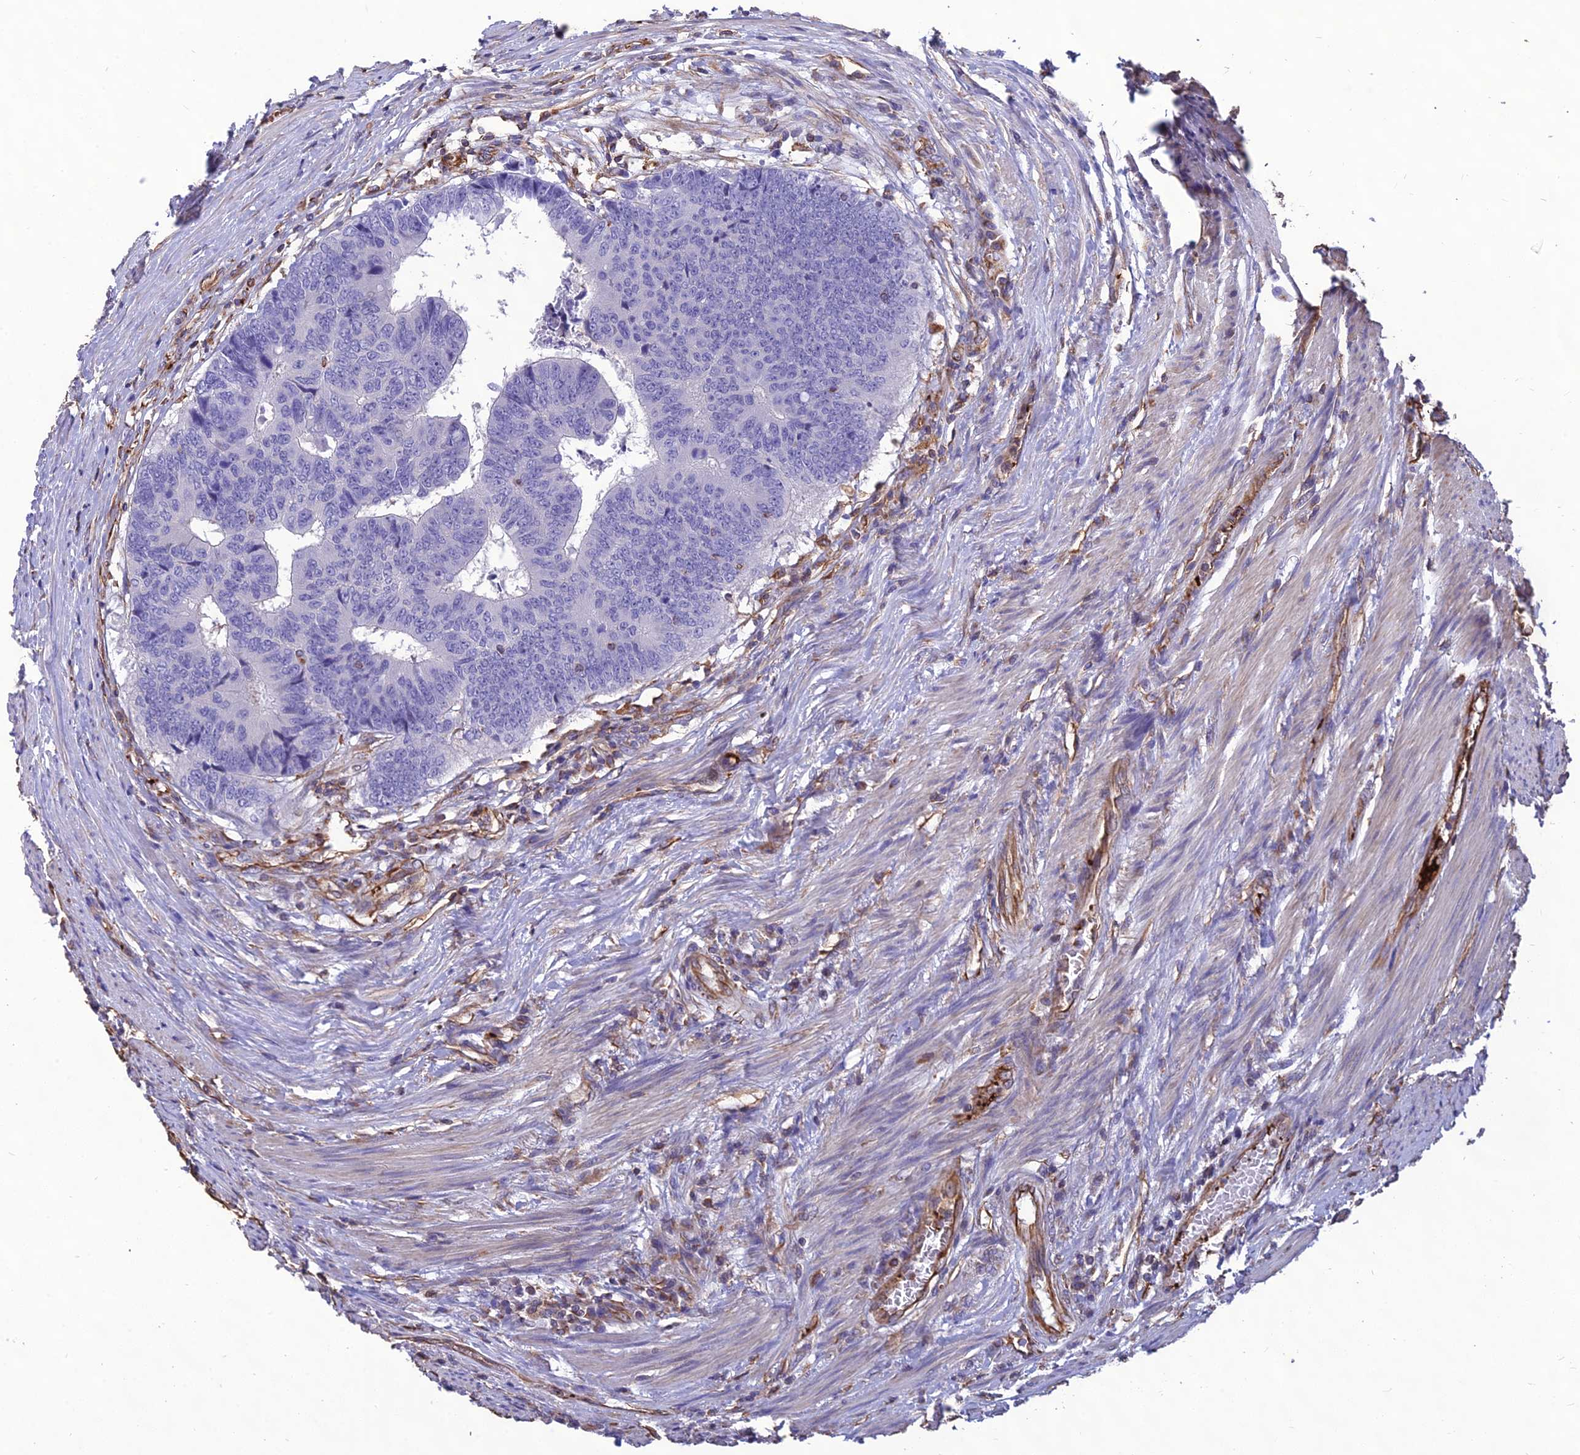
{"staining": {"intensity": "negative", "quantity": "none", "location": "none"}, "tissue": "colorectal cancer", "cell_type": "Tumor cells", "image_type": "cancer", "snomed": [{"axis": "morphology", "description": "Adenocarcinoma, NOS"}, {"axis": "topography", "description": "Rectum"}], "caption": "DAB (3,3'-diaminobenzidine) immunohistochemical staining of adenocarcinoma (colorectal) exhibits no significant expression in tumor cells.", "gene": "PSMD11", "patient": {"sex": "male", "age": 84}}